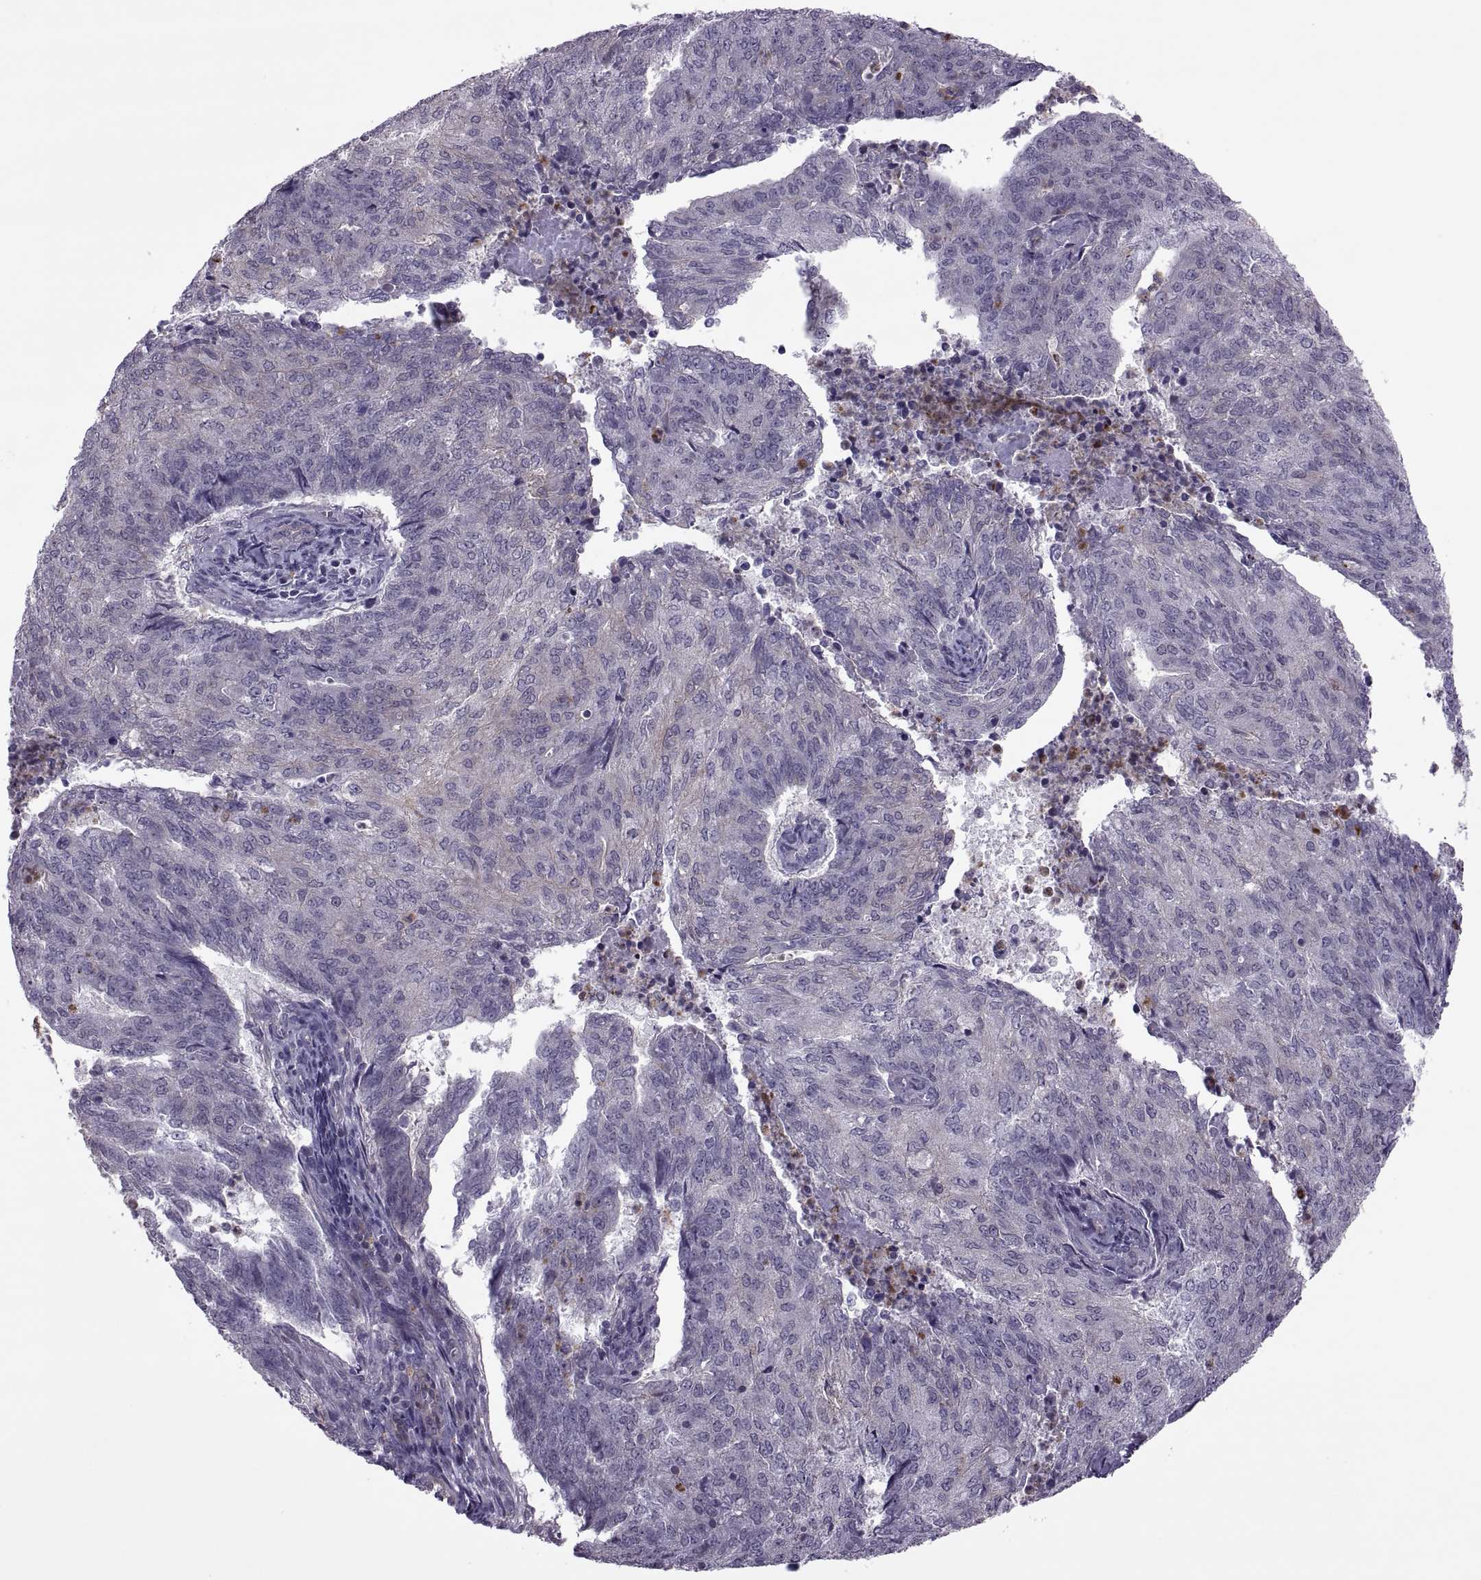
{"staining": {"intensity": "negative", "quantity": "none", "location": "none"}, "tissue": "endometrial cancer", "cell_type": "Tumor cells", "image_type": "cancer", "snomed": [{"axis": "morphology", "description": "Adenocarcinoma, NOS"}, {"axis": "topography", "description": "Endometrium"}], "caption": "The immunohistochemistry (IHC) histopathology image has no significant expression in tumor cells of endometrial cancer (adenocarcinoma) tissue.", "gene": "ODF3", "patient": {"sex": "female", "age": 82}}